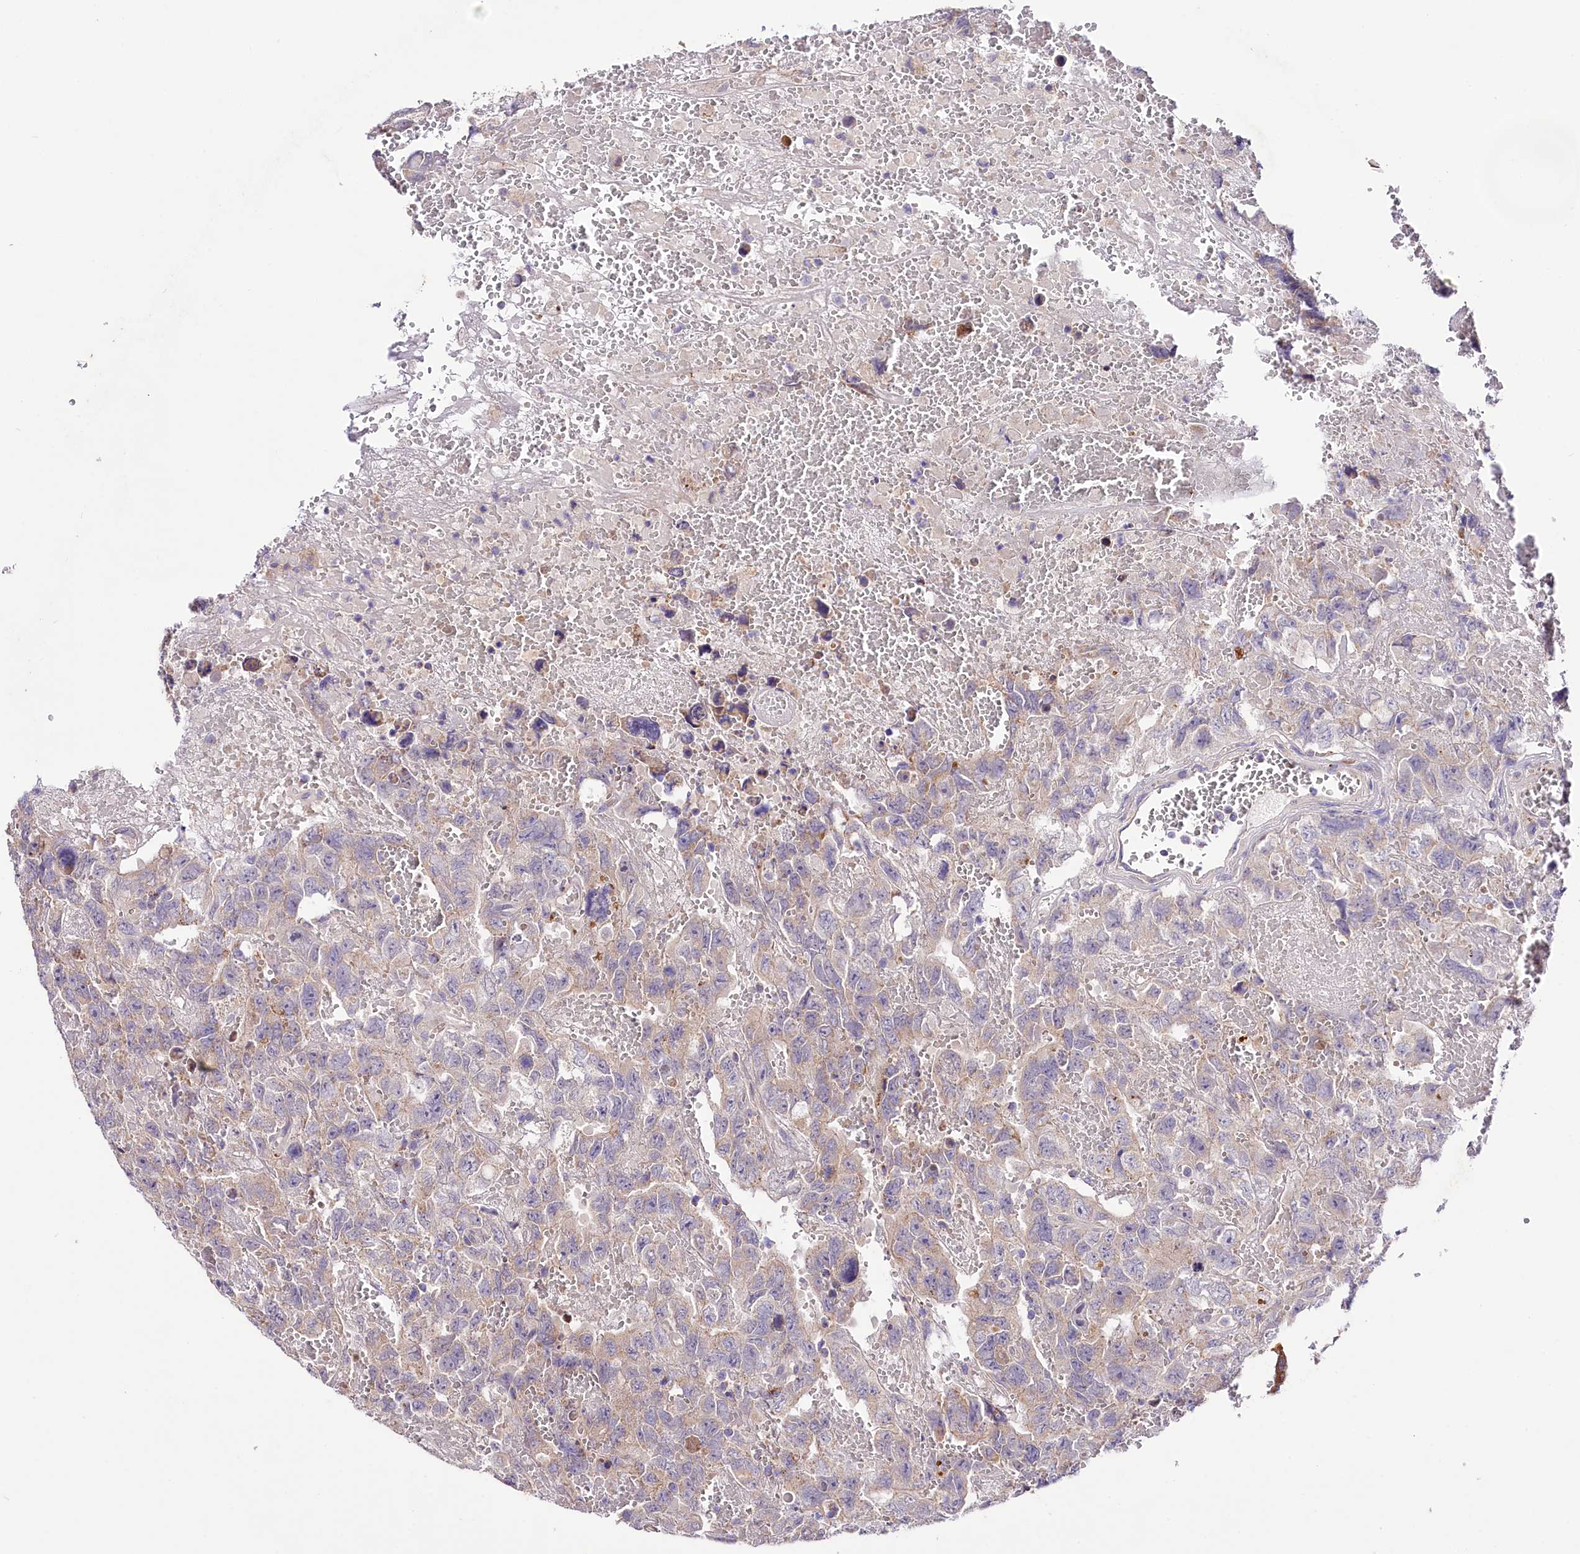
{"staining": {"intensity": "weak", "quantity": "<25%", "location": "cytoplasmic/membranous"}, "tissue": "testis cancer", "cell_type": "Tumor cells", "image_type": "cancer", "snomed": [{"axis": "morphology", "description": "Carcinoma, Embryonal, NOS"}, {"axis": "topography", "description": "Testis"}], "caption": "An immunohistochemistry histopathology image of testis cancer (embryonal carcinoma) is shown. There is no staining in tumor cells of testis cancer (embryonal carcinoma).", "gene": "ZNF45", "patient": {"sex": "male", "age": 45}}